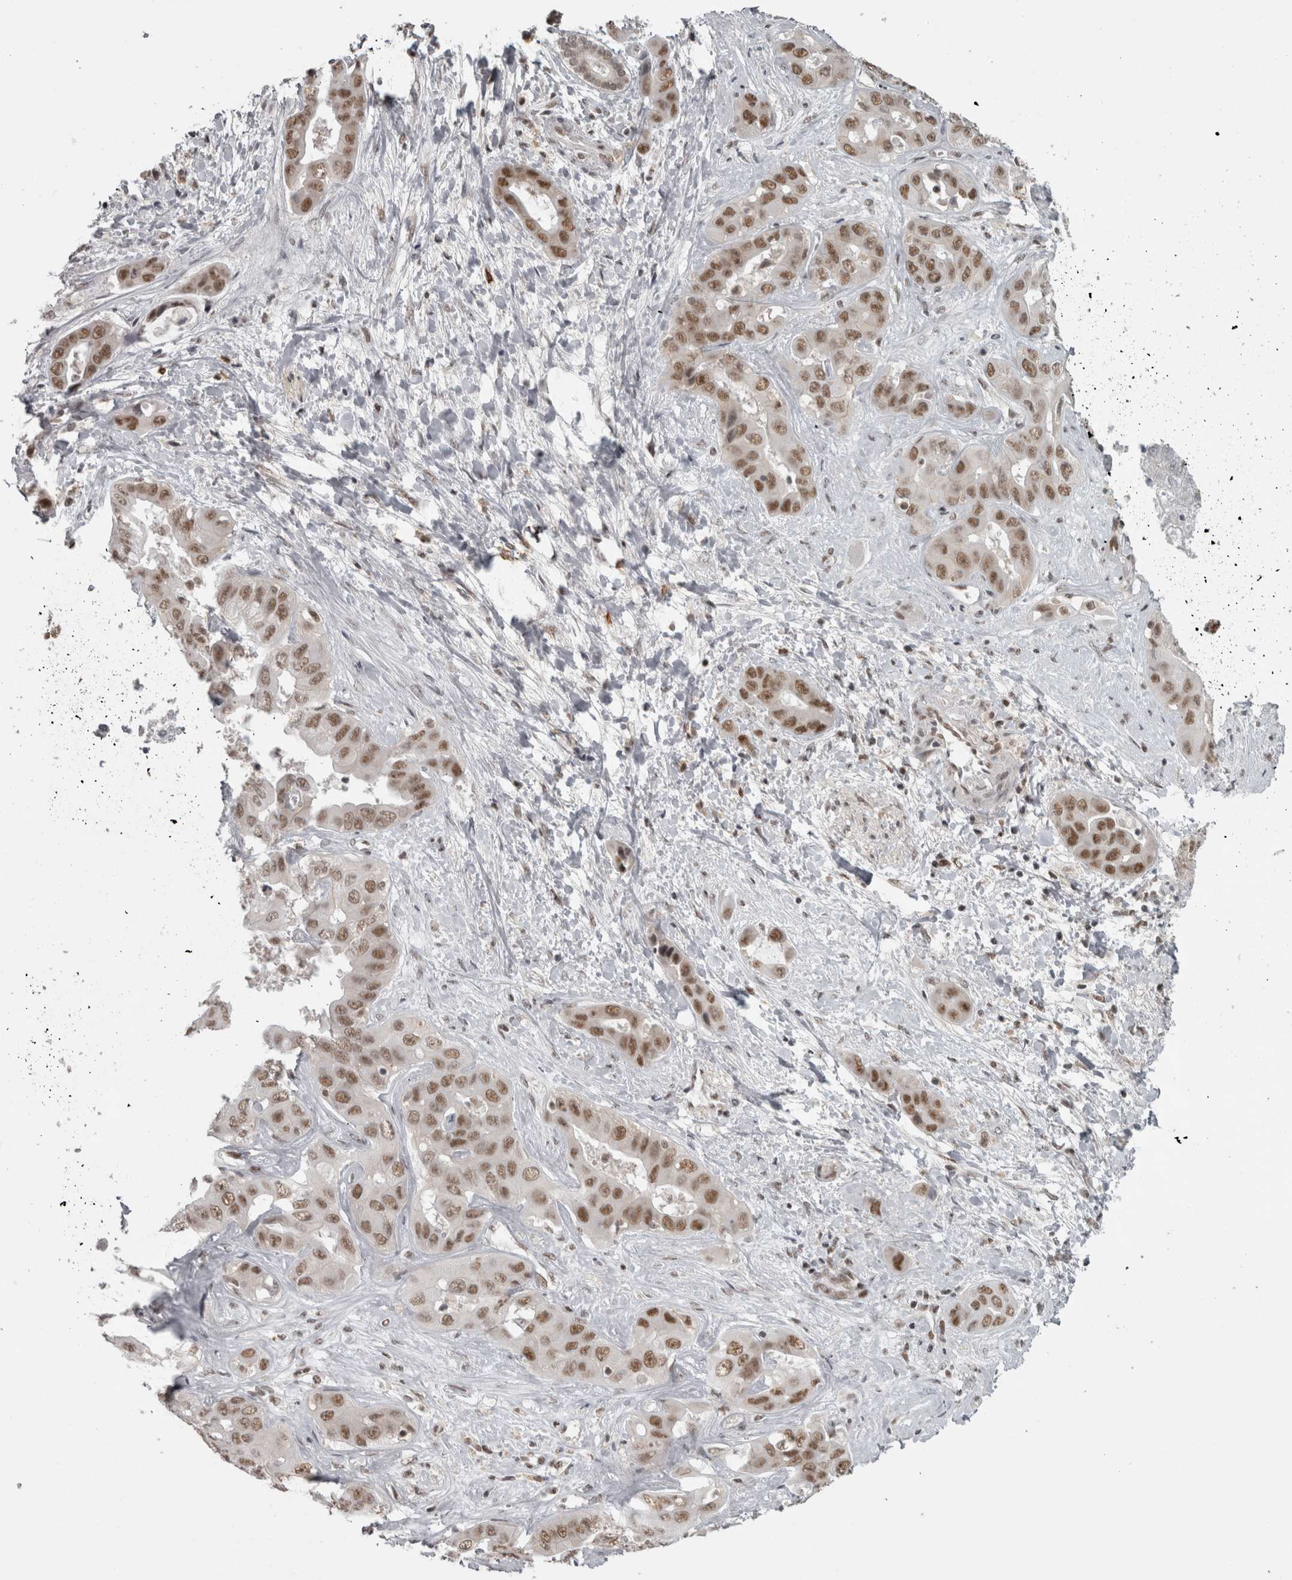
{"staining": {"intensity": "moderate", "quantity": ">75%", "location": "nuclear"}, "tissue": "liver cancer", "cell_type": "Tumor cells", "image_type": "cancer", "snomed": [{"axis": "morphology", "description": "Cholangiocarcinoma"}, {"axis": "topography", "description": "Liver"}], "caption": "Immunohistochemical staining of liver cancer shows moderate nuclear protein staining in approximately >75% of tumor cells.", "gene": "MICU3", "patient": {"sex": "female", "age": 52}}